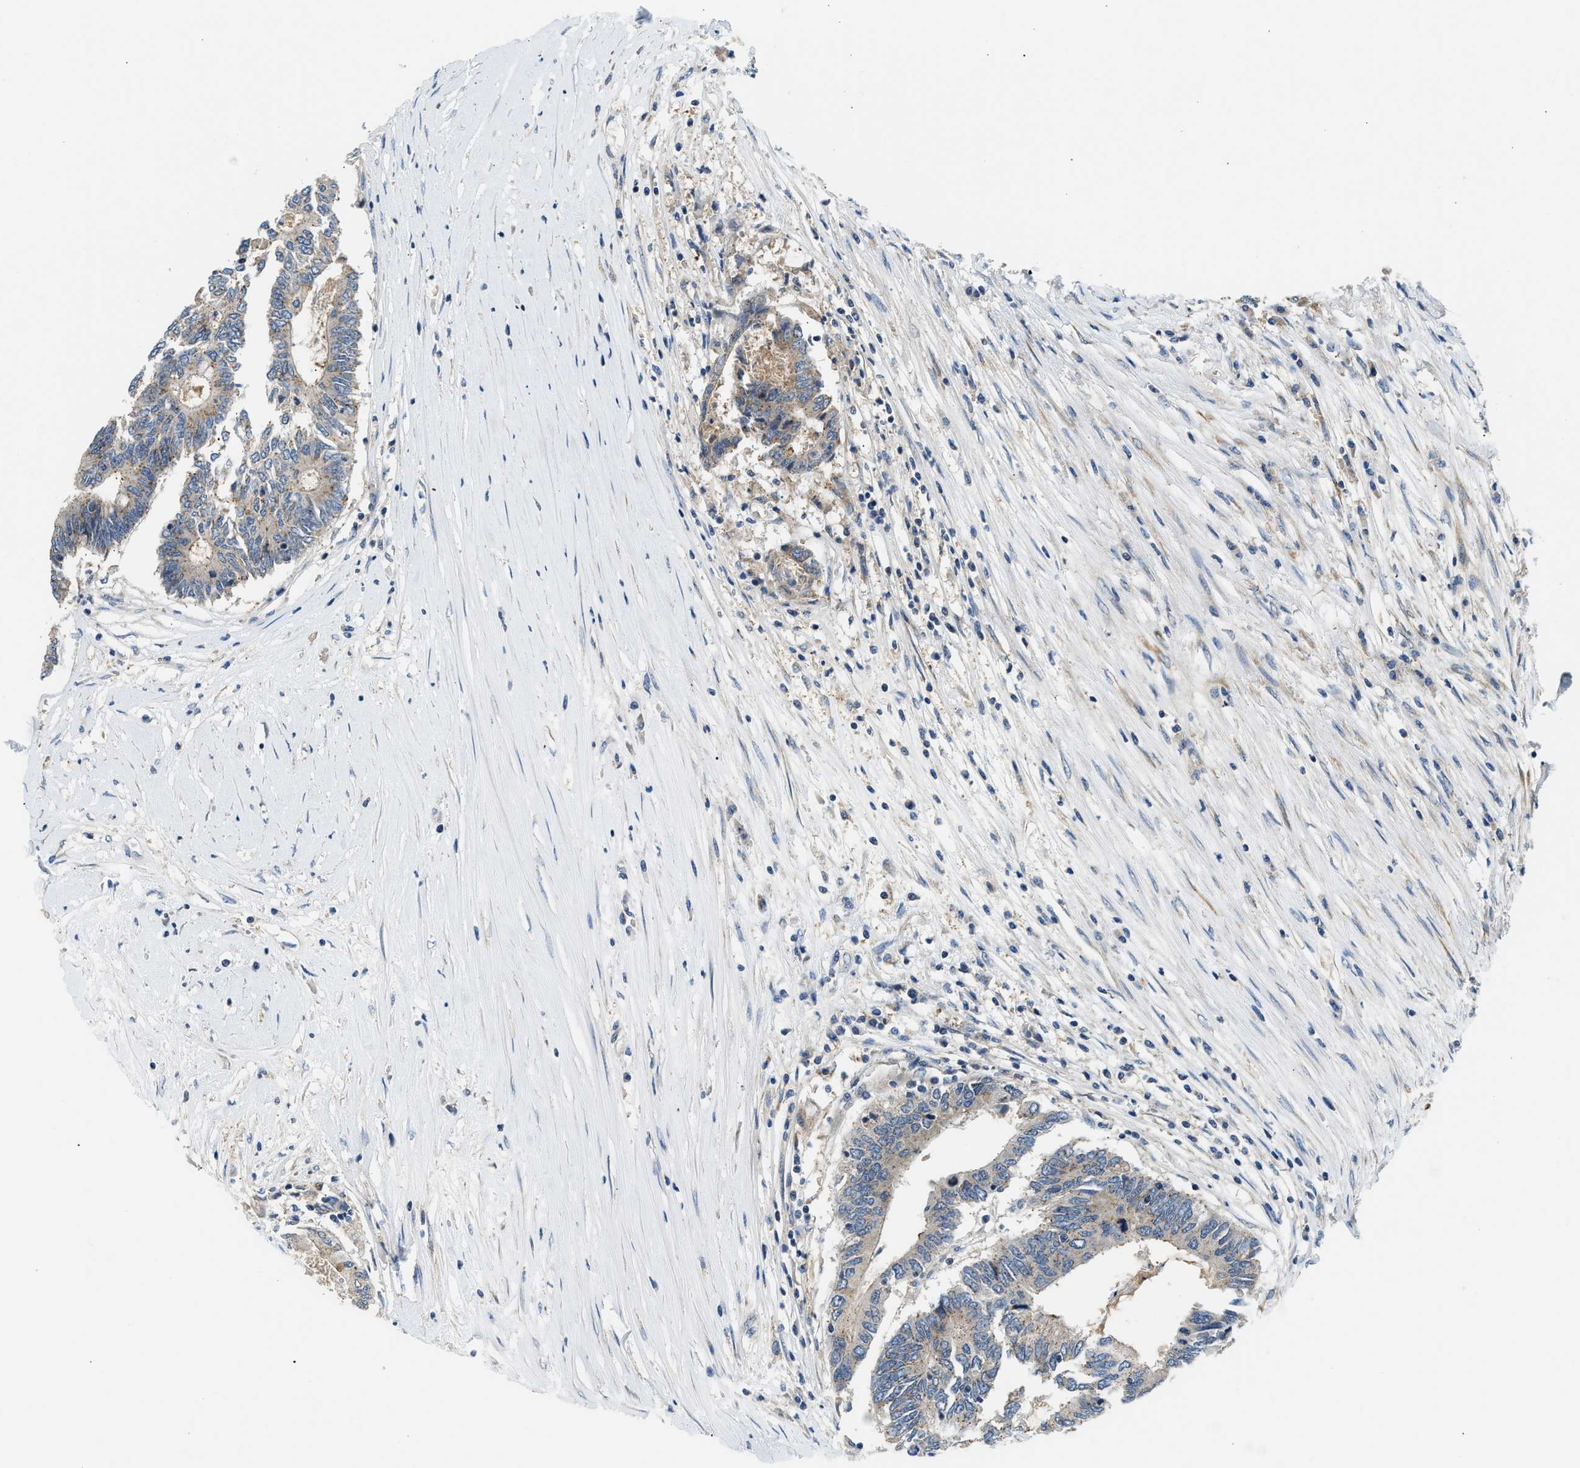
{"staining": {"intensity": "weak", "quantity": ">75%", "location": "cytoplasmic/membranous"}, "tissue": "colorectal cancer", "cell_type": "Tumor cells", "image_type": "cancer", "snomed": [{"axis": "morphology", "description": "Adenocarcinoma, NOS"}, {"axis": "topography", "description": "Rectum"}], "caption": "A histopathology image showing weak cytoplasmic/membranous expression in approximately >75% of tumor cells in adenocarcinoma (colorectal), as visualized by brown immunohistochemical staining.", "gene": "LPIN2", "patient": {"sex": "male", "age": 63}}